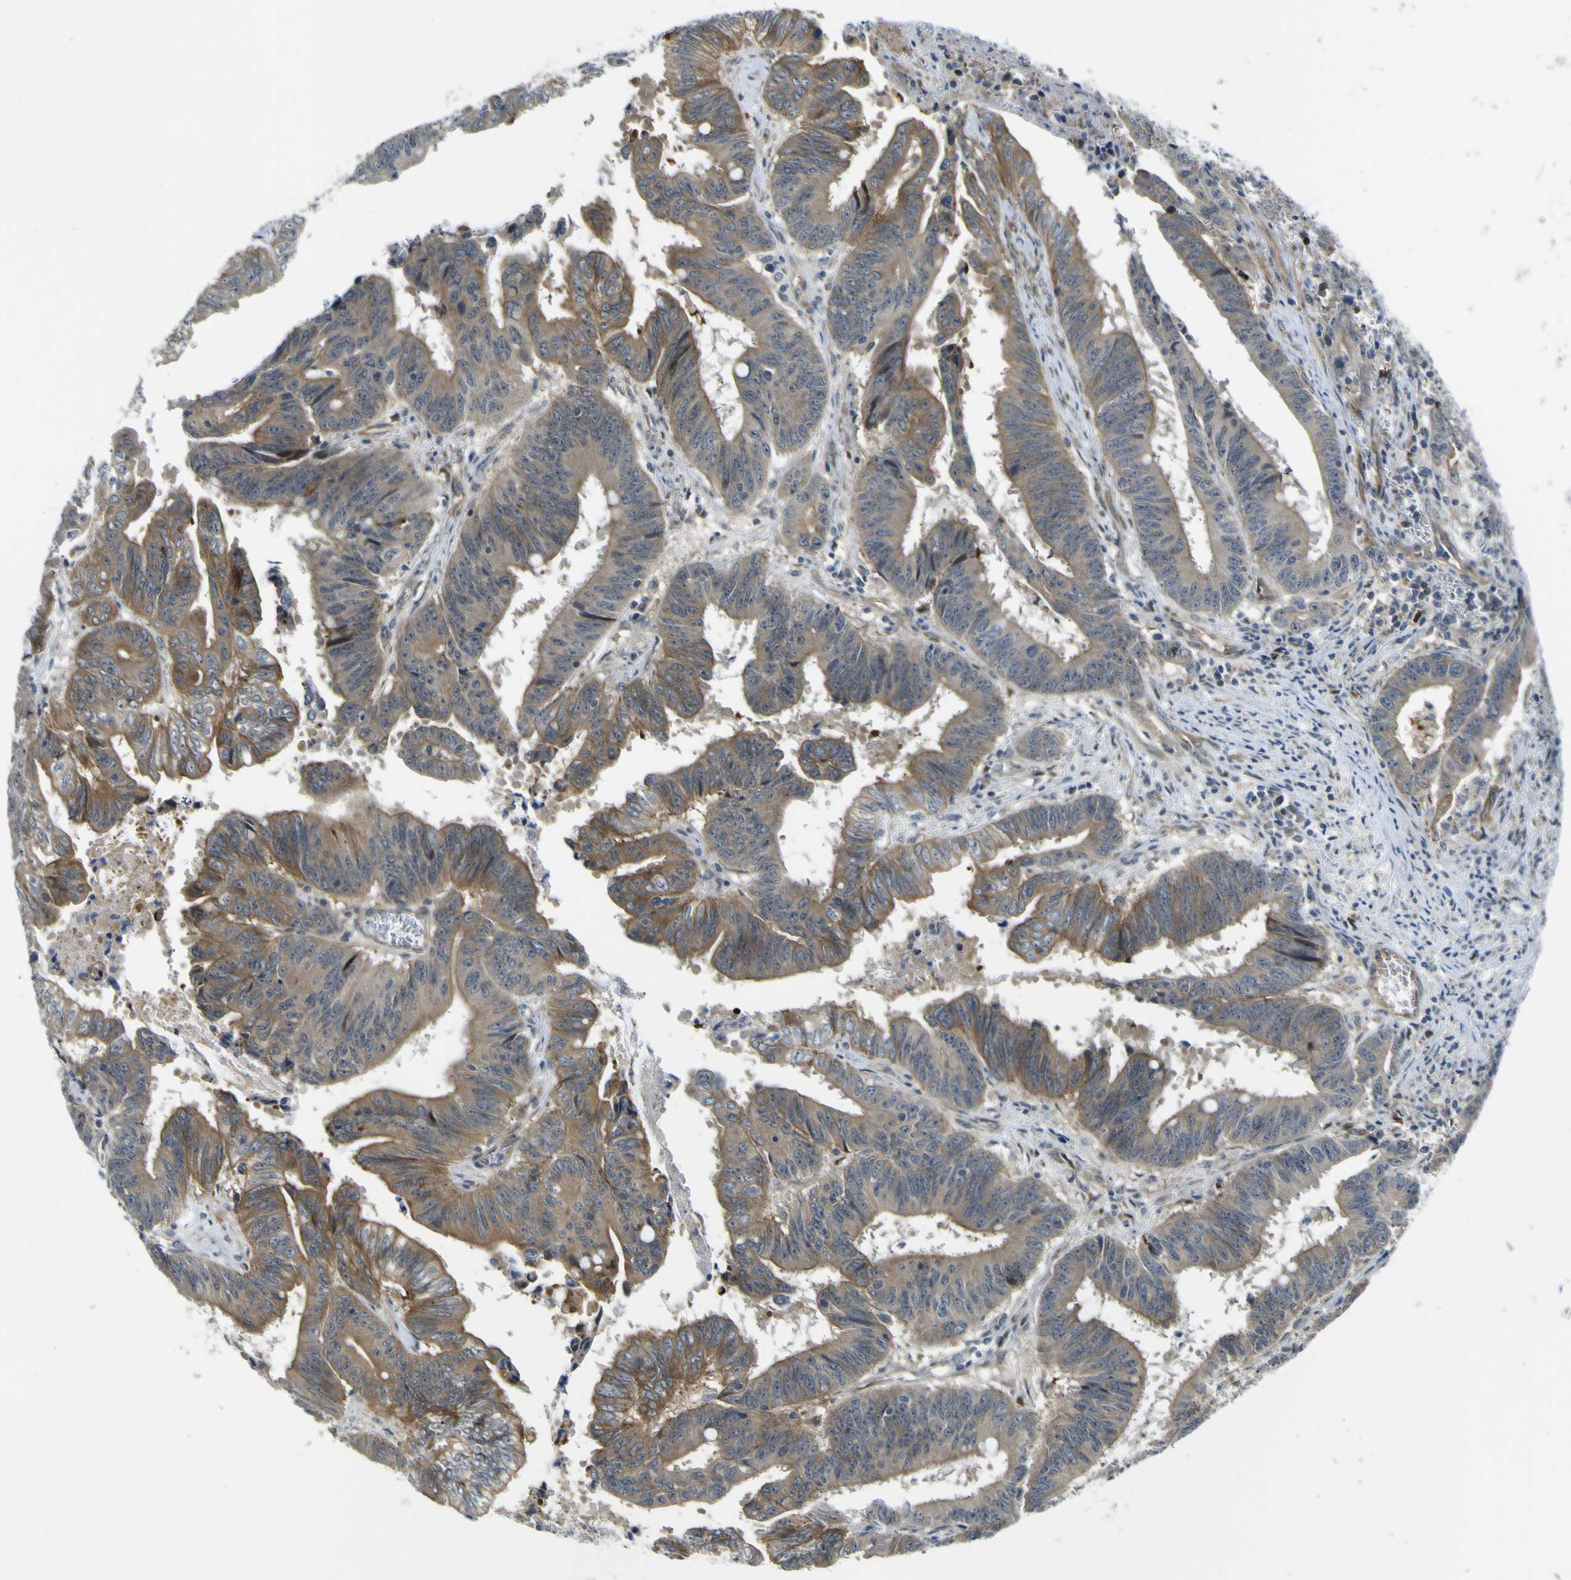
{"staining": {"intensity": "strong", "quantity": "25%-75%", "location": "cytoplasmic/membranous"}, "tissue": "colorectal cancer", "cell_type": "Tumor cells", "image_type": "cancer", "snomed": [{"axis": "morphology", "description": "Adenocarcinoma, NOS"}, {"axis": "topography", "description": "Colon"}], "caption": "A high amount of strong cytoplasmic/membranous expression is seen in about 25%-75% of tumor cells in adenocarcinoma (colorectal) tissue. Ihc stains the protein of interest in brown and the nuclei are stained blue.", "gene": "KDM7A", "patient": {"sex": "male", "age": 45}}